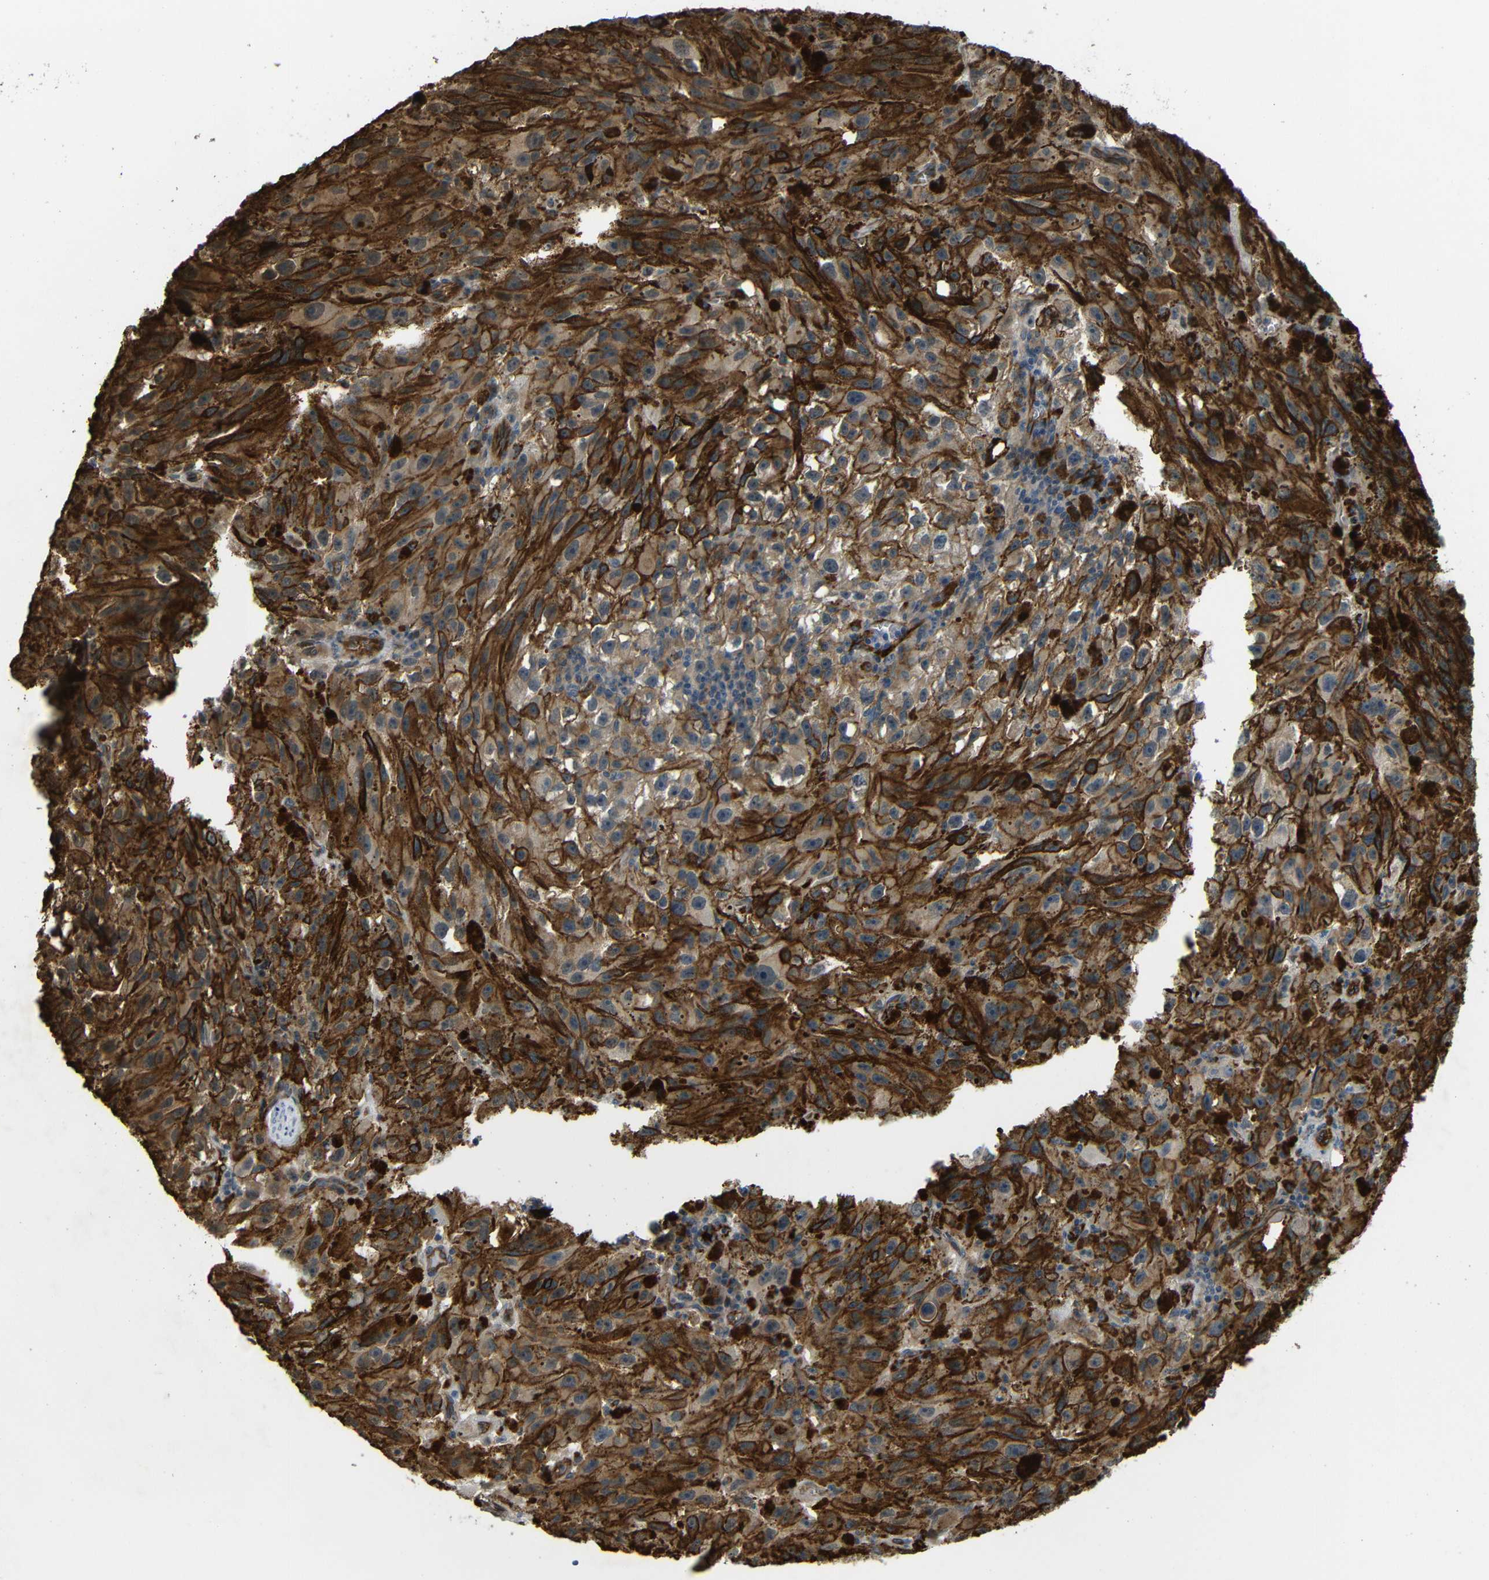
{"staining": {"intensity": "strong", "quantity": ">75%", "location": "cytoplasmic/membranous"}, "tissue": "melanoma", "cell_type": "Tumor cells", "image_type": "cancer", "snomed": [{"axis": "morphology", "description": "Malignant melanoma, NOS"}, {"axis": "topography", "description": "Skin"}], "caption": "Immunohistochemistry (IHC) histopathology image of neoplastic tissue: melanoma stained using IHC demonstrates high levels of strong protein expression localized specifically in the cytoplasmic/membranous of tumor cells, appearing as a cytoplasmic/membranous brown color.", "gene": "RELL1", "patient": {"sex": "female", "age": 104}}